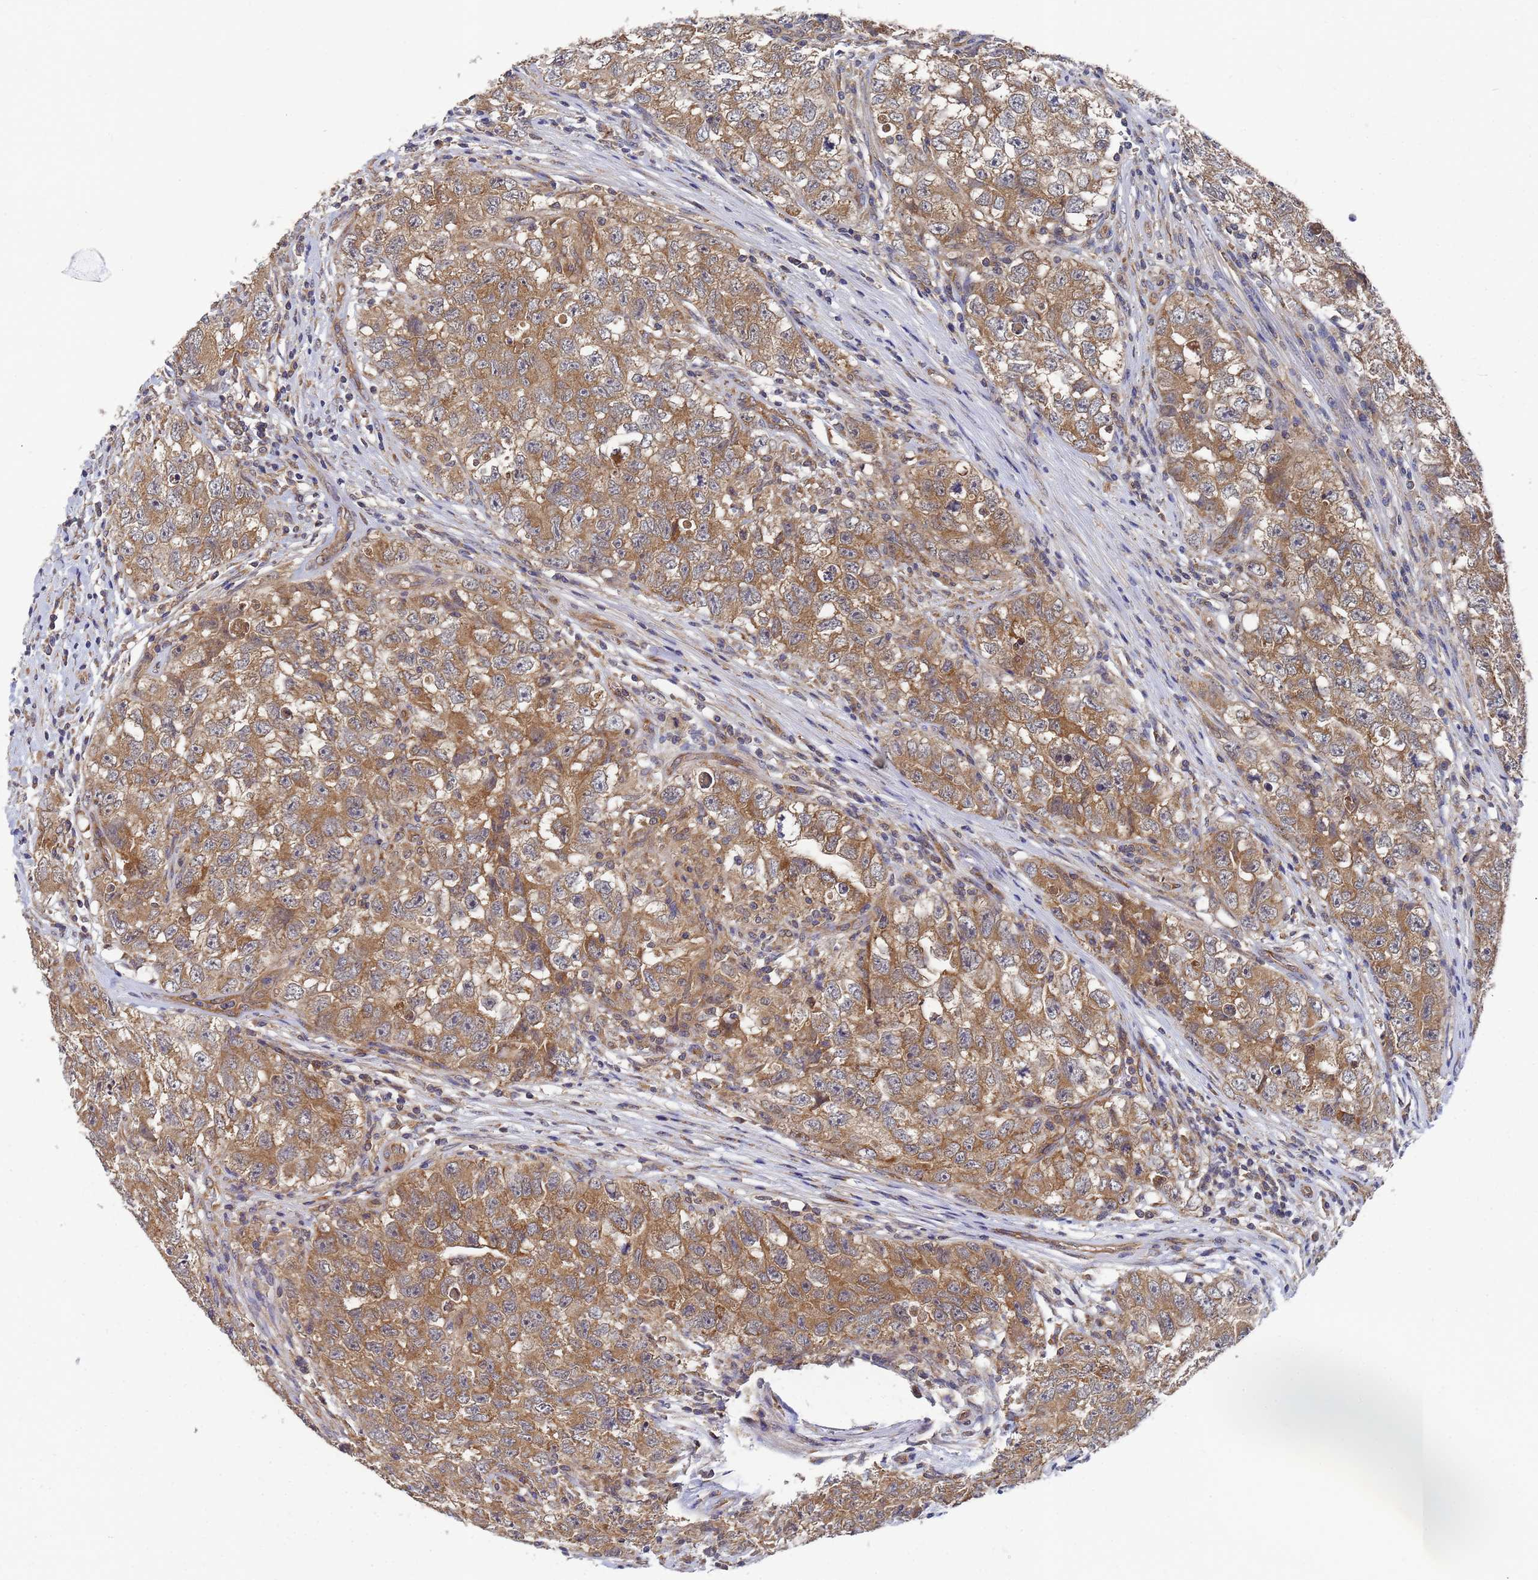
{"staining": {"intensity": "moderate", "quantity": ">75%", "location": "cytoplasmic/membranous"}, "tissue": "testis cancer", "cell_type": "Tumor cells", "image_type": "cancer", "snomed": [{"axis": "morphology", "description": "Seminoma, NOS"}, {"axis": "morphology", "description": "Carcinoma, Embryonal, NOS"}, {"axis": "topography", "description": "Testis"}], "caption": "A brown stain labels moderate cytoplasmic/membranous staining of a protein in human testis cancer tumor cells.", "gene": "ALS2CL", "patient": {"sex": "male", "age": 43}}